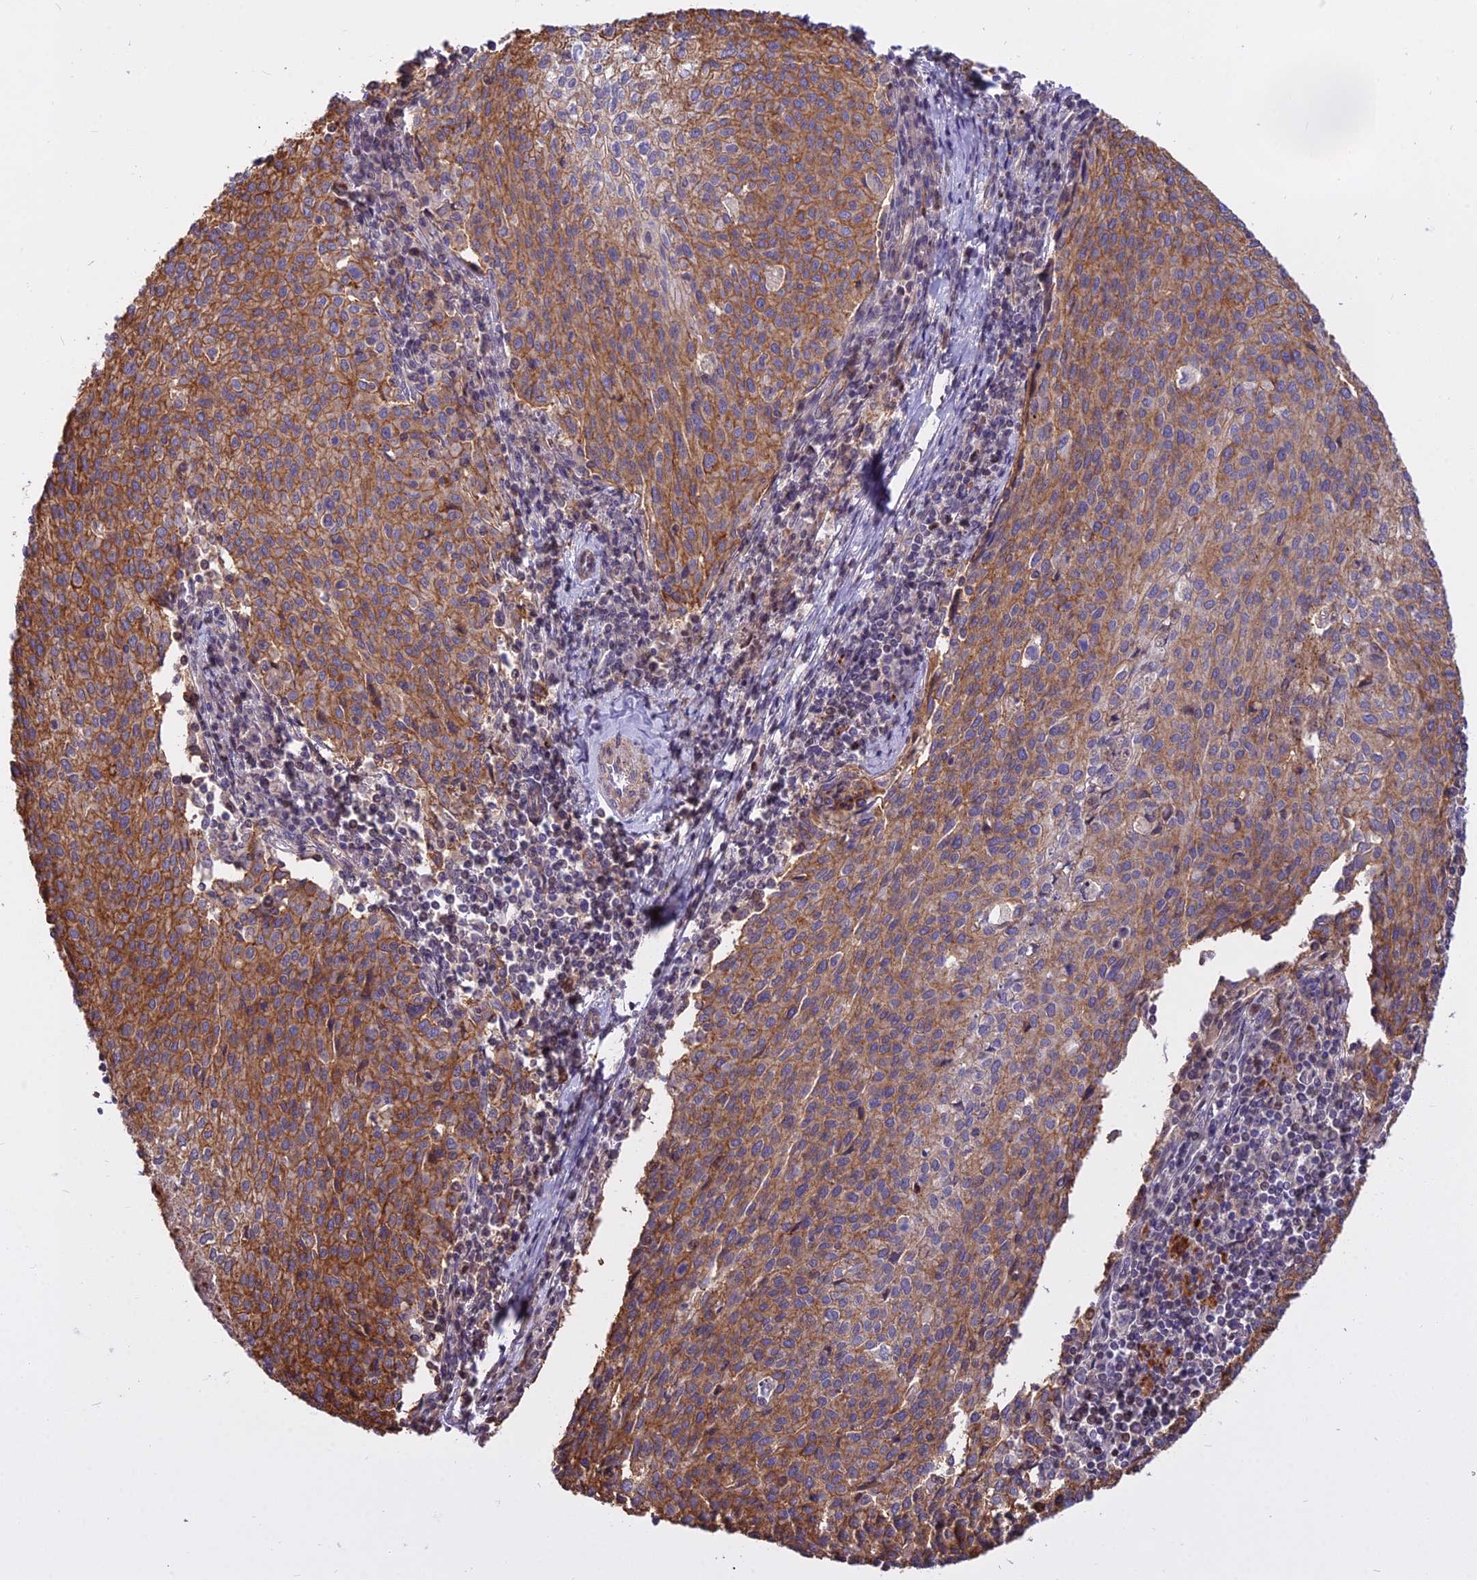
{"staining": {"intensity": "strong", "quantity": "25%-75%", "location": "cytoplasmic/membranous"}, "tissue": "cervical cancer", "cell_type": "Tumor cells", "image_type": "cancer", "snomed": [{"axis": "morphology", "description": "Squamous cell carcinoma, NOS"}, {"axis": "topography", "description": "Cervix"}], "caption": "Immunohistochemistry of squamous cell carcinoma (cervical) exhibits high levels of strong cytoplasmic/membranous staining in approximately 25%-75% of tumor cells.", "gene": "GLYATL3", "patient": {"sex": "female", "age": 46}}